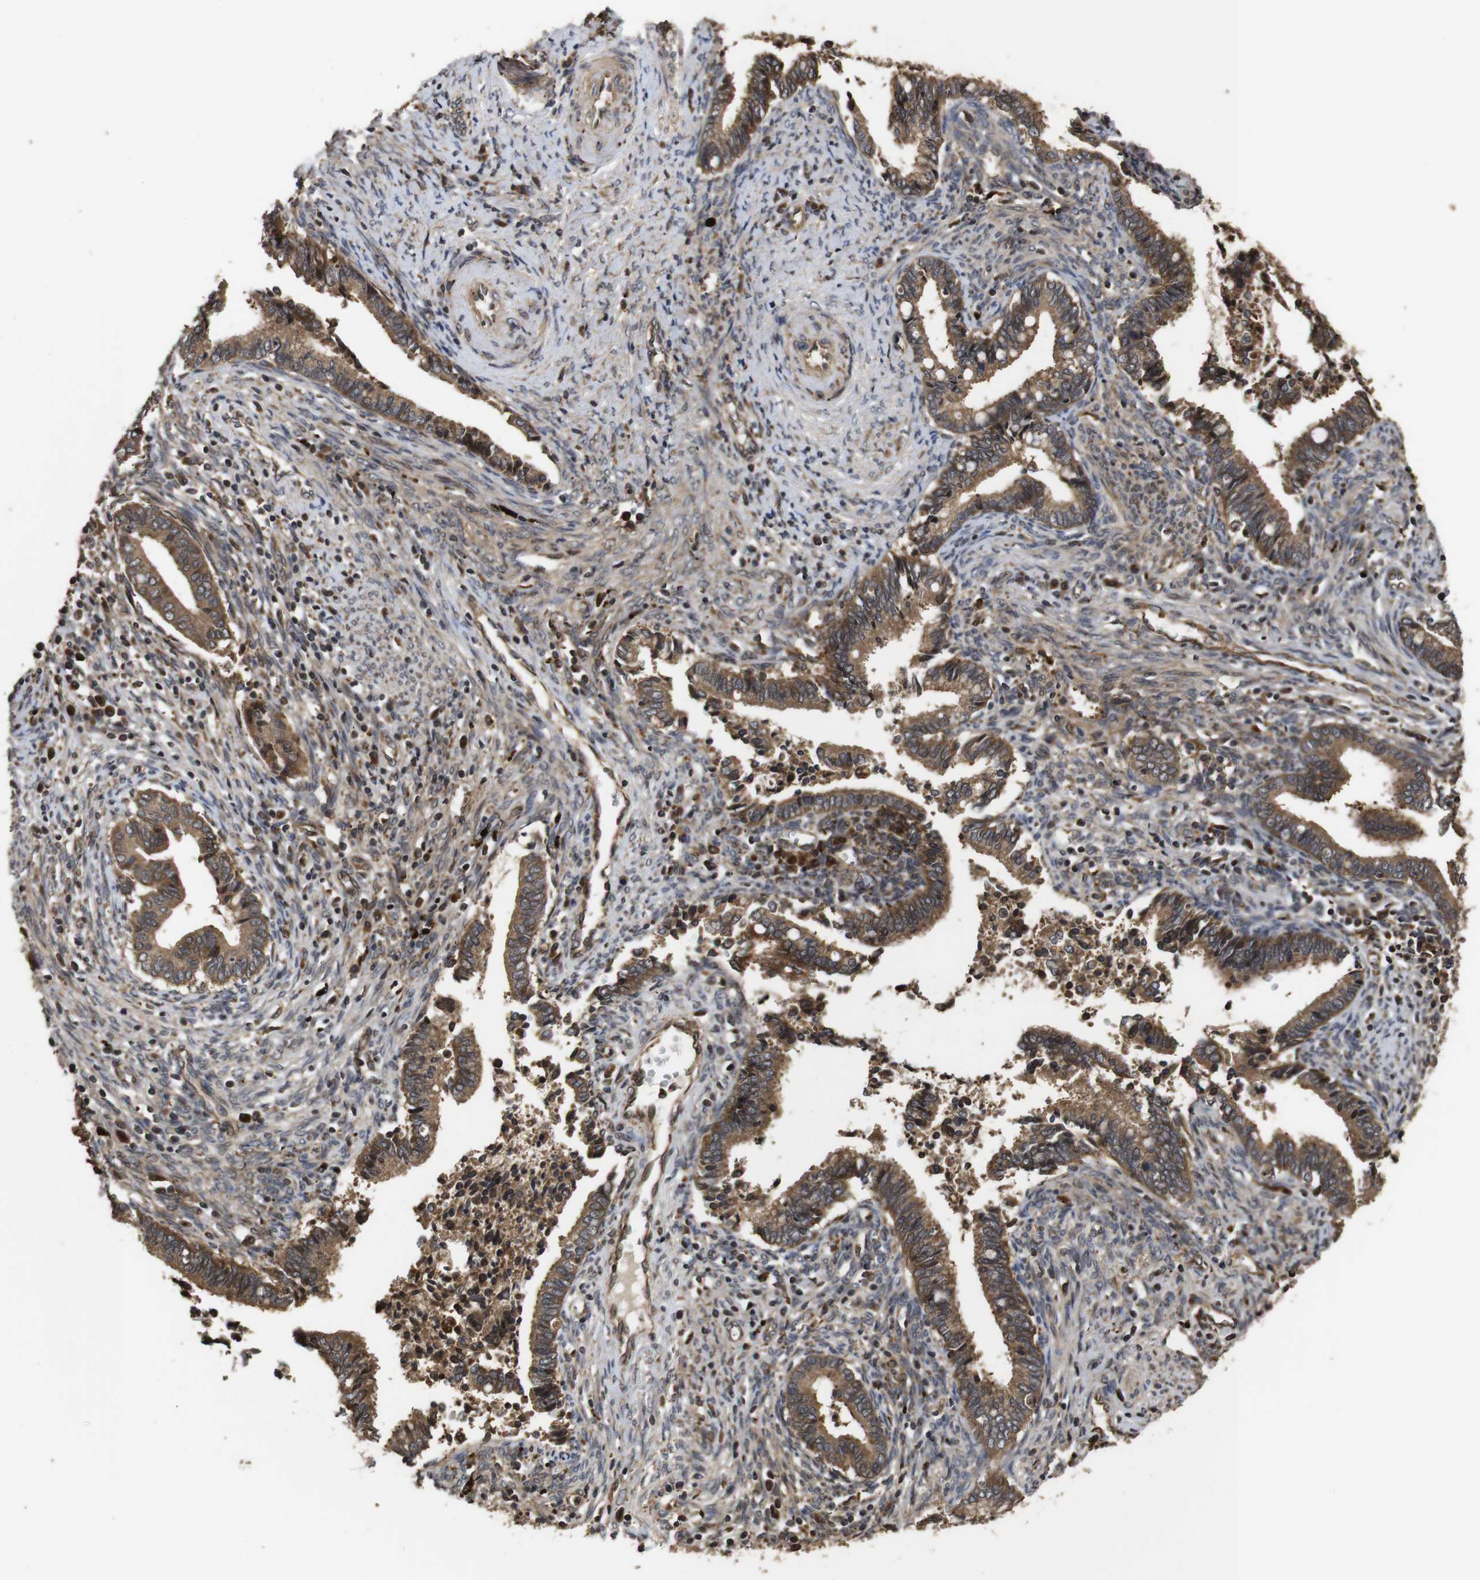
{"staining": {"intensity": "strong", "quantity": ">75%", "location": "cytoplasmic/membranous"}, "tissue": "cervical cancer", "cell_type": "Tumor cells", "image_type": "cancer", "snomed": [{"axis": "morphology", "description": "Adenocarcinoma, NOS"}, {"axis": "topography", "description": "Cervix"}], "caption": "Protein analysis of adenocarcinoma (cervical) tissue demonstrates strong cytoplasmic/membranous positivity in about >75% of tumor cells. (IHC, brightfield microscopy, high magnification).", "gene": "PTPN14", "patient": {"sex": "female", "age": 44}}